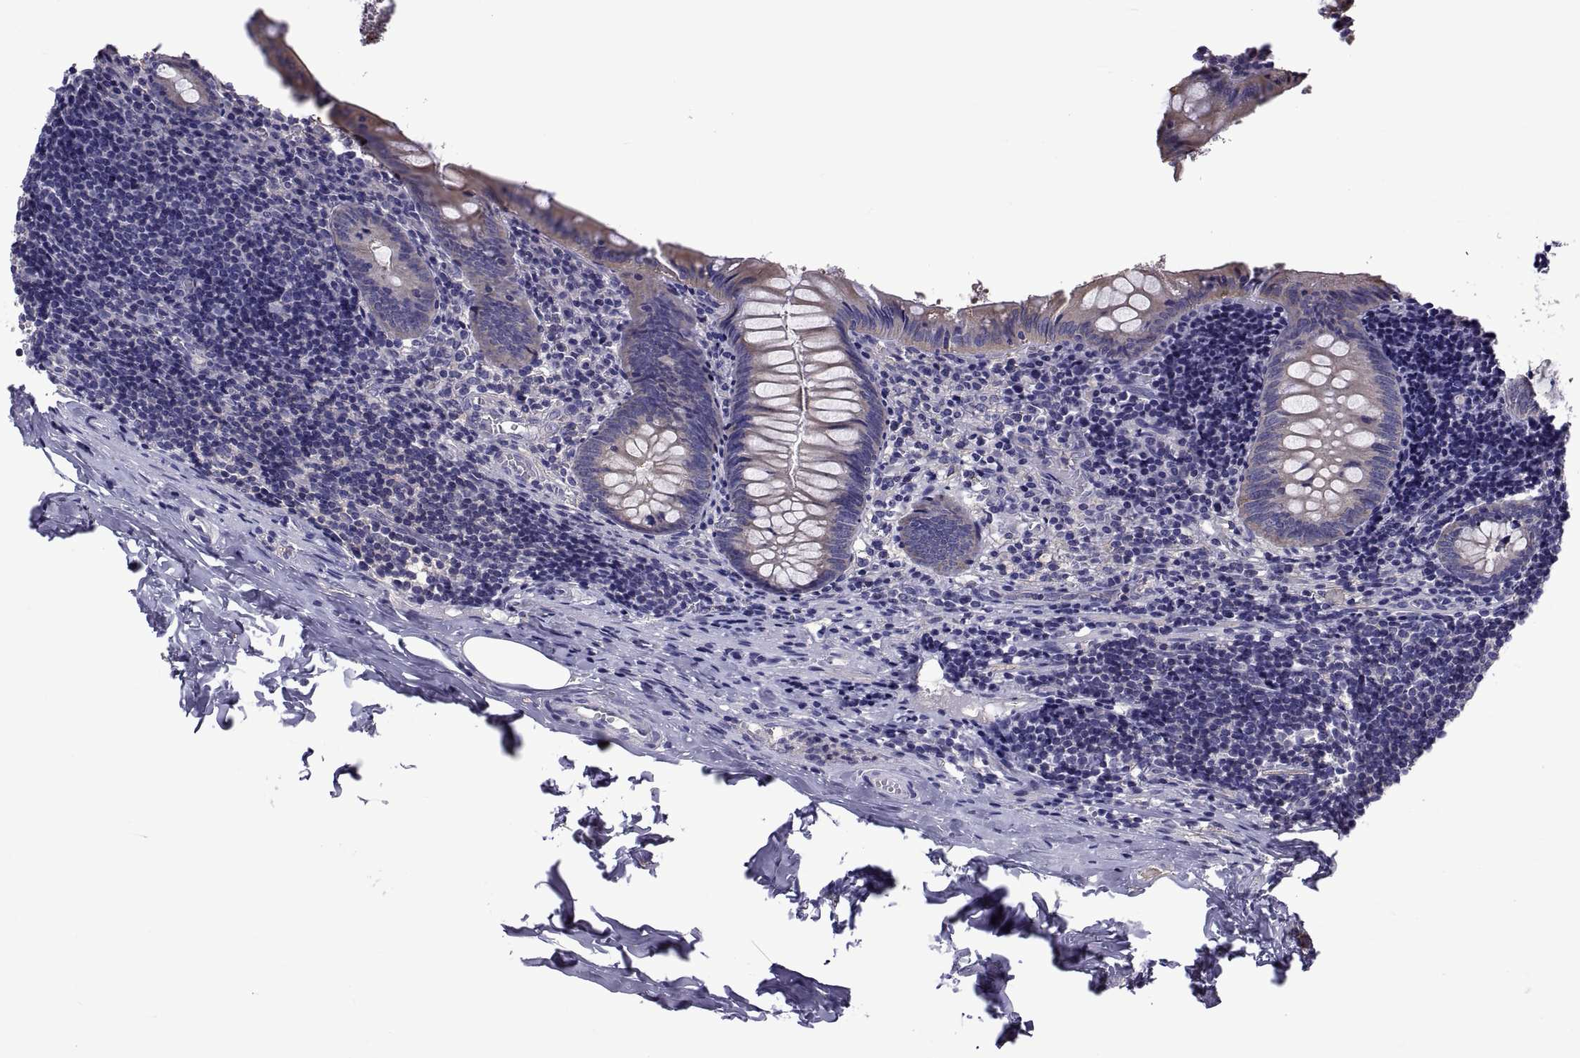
{"staining": {"intensity": "moderate", "quantity": "<25%", "location": "cytoplasmic/membranous"}, "tissue": "appendix", "cell_type": "Glandular cells", "image_type": "normal", "snomed": [{"axis": "morphology", "description": "Normal tissue, NOS"}, {"axis": "topography", "description": "Appendix"}], "caption": "Benign appendix shows moderate cytoplasmic/membranous positivity in about <25% of glandular cells, visualized by immunohistochemistry.", "gene": "TMC3", "patient": {"sex": "female", "age": 23}}